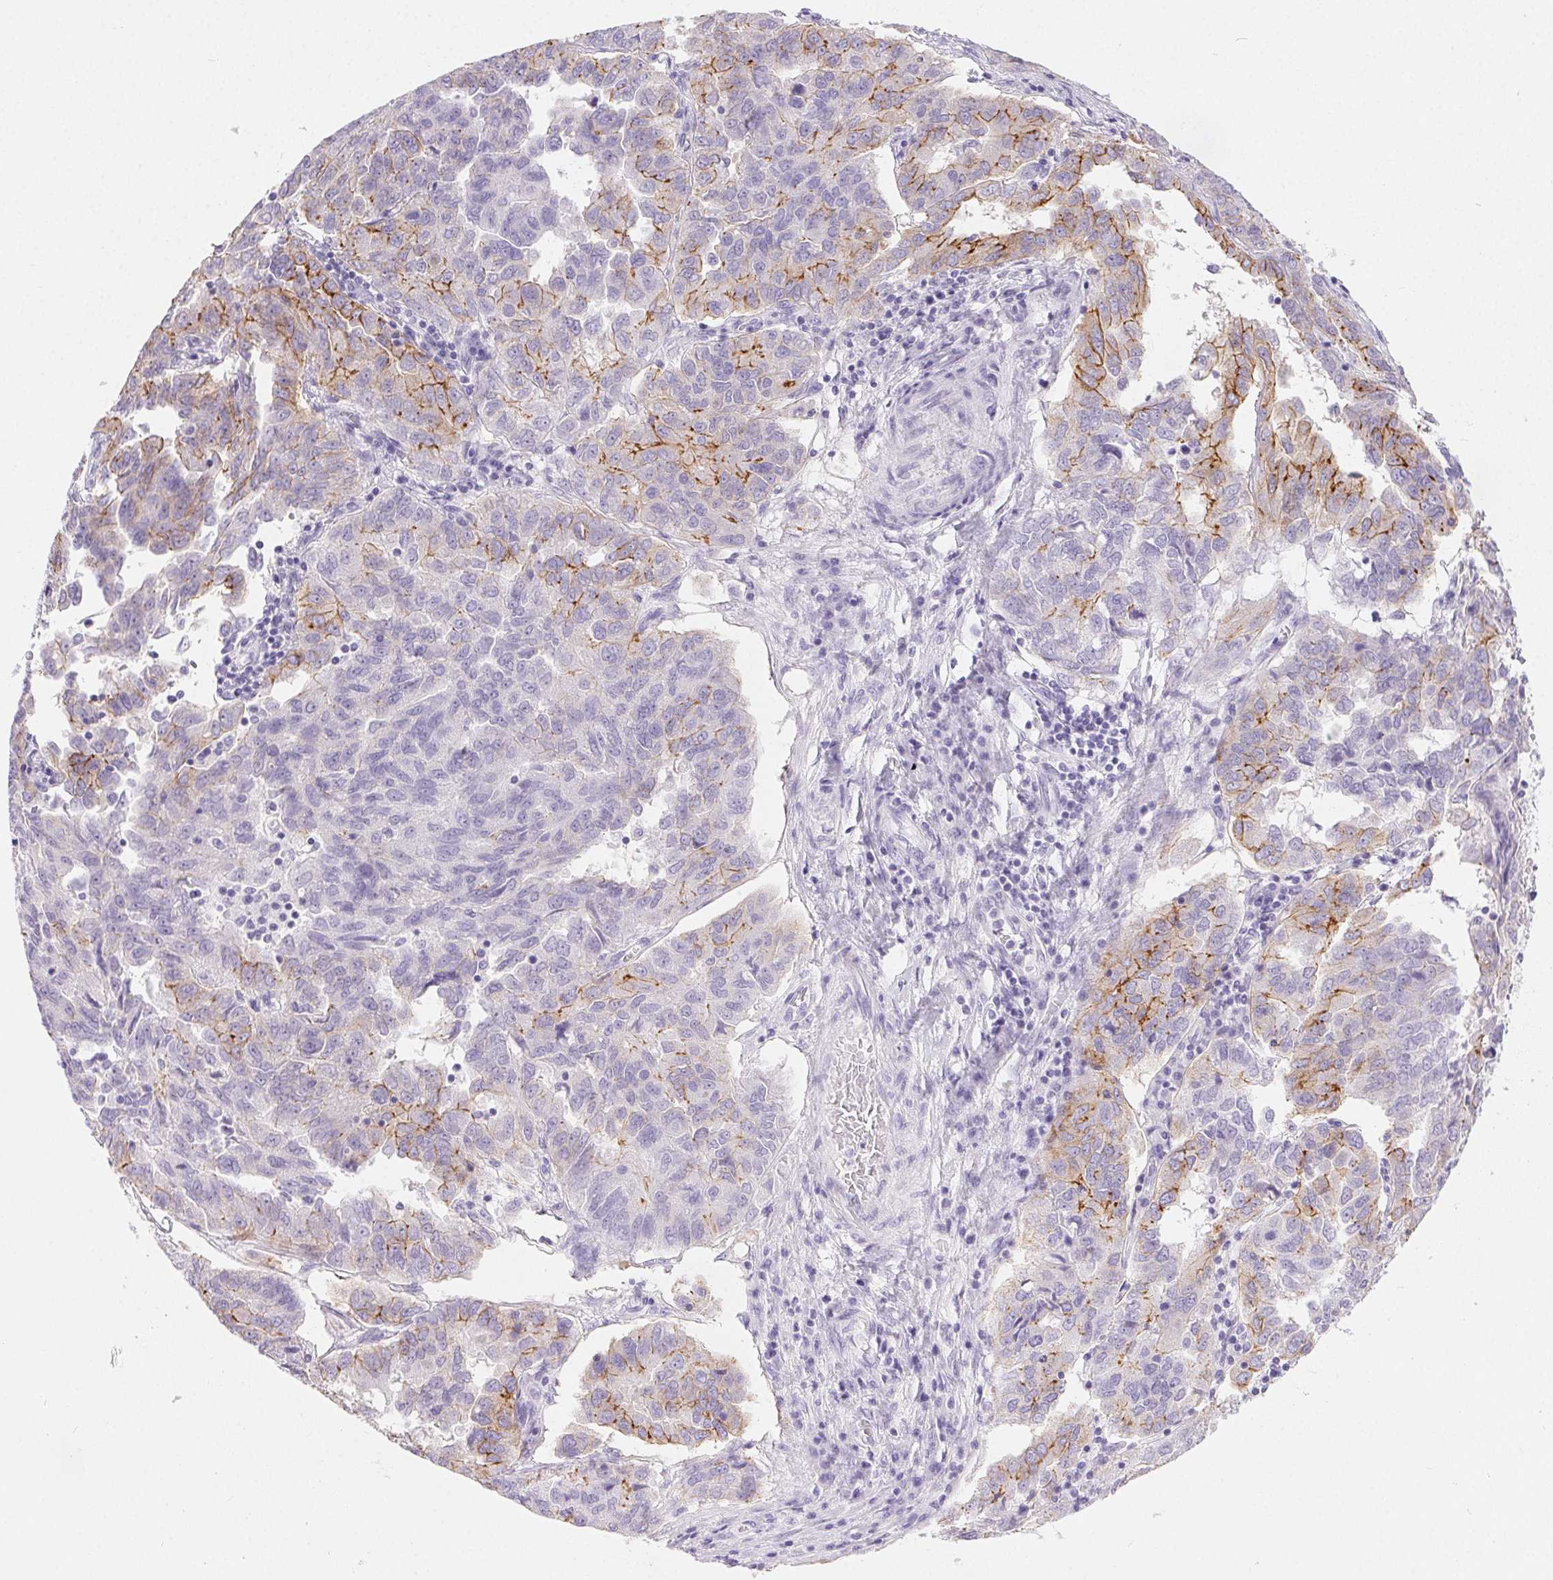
{"staining": {"intensity": "strong", "quantity": "<25%", "location": "cytoplasmic/membranous"}, "tissue": "ovarian cancer", "cell_type": "Tumor cells", "image_type": "cancer", "snomed": [{"axis": "morphology", "description": "Cystadenocarcinoma, serous, NOS"}, {"axis": "topography", "description": "Ovary"}], "caption": "Serous cystadenocarcinoma (ovarian) stained with a protein marker reveals strong staining in tumor cells.", "gene": "CLDN16", "patient": {"sex": "female", "age": 64}}